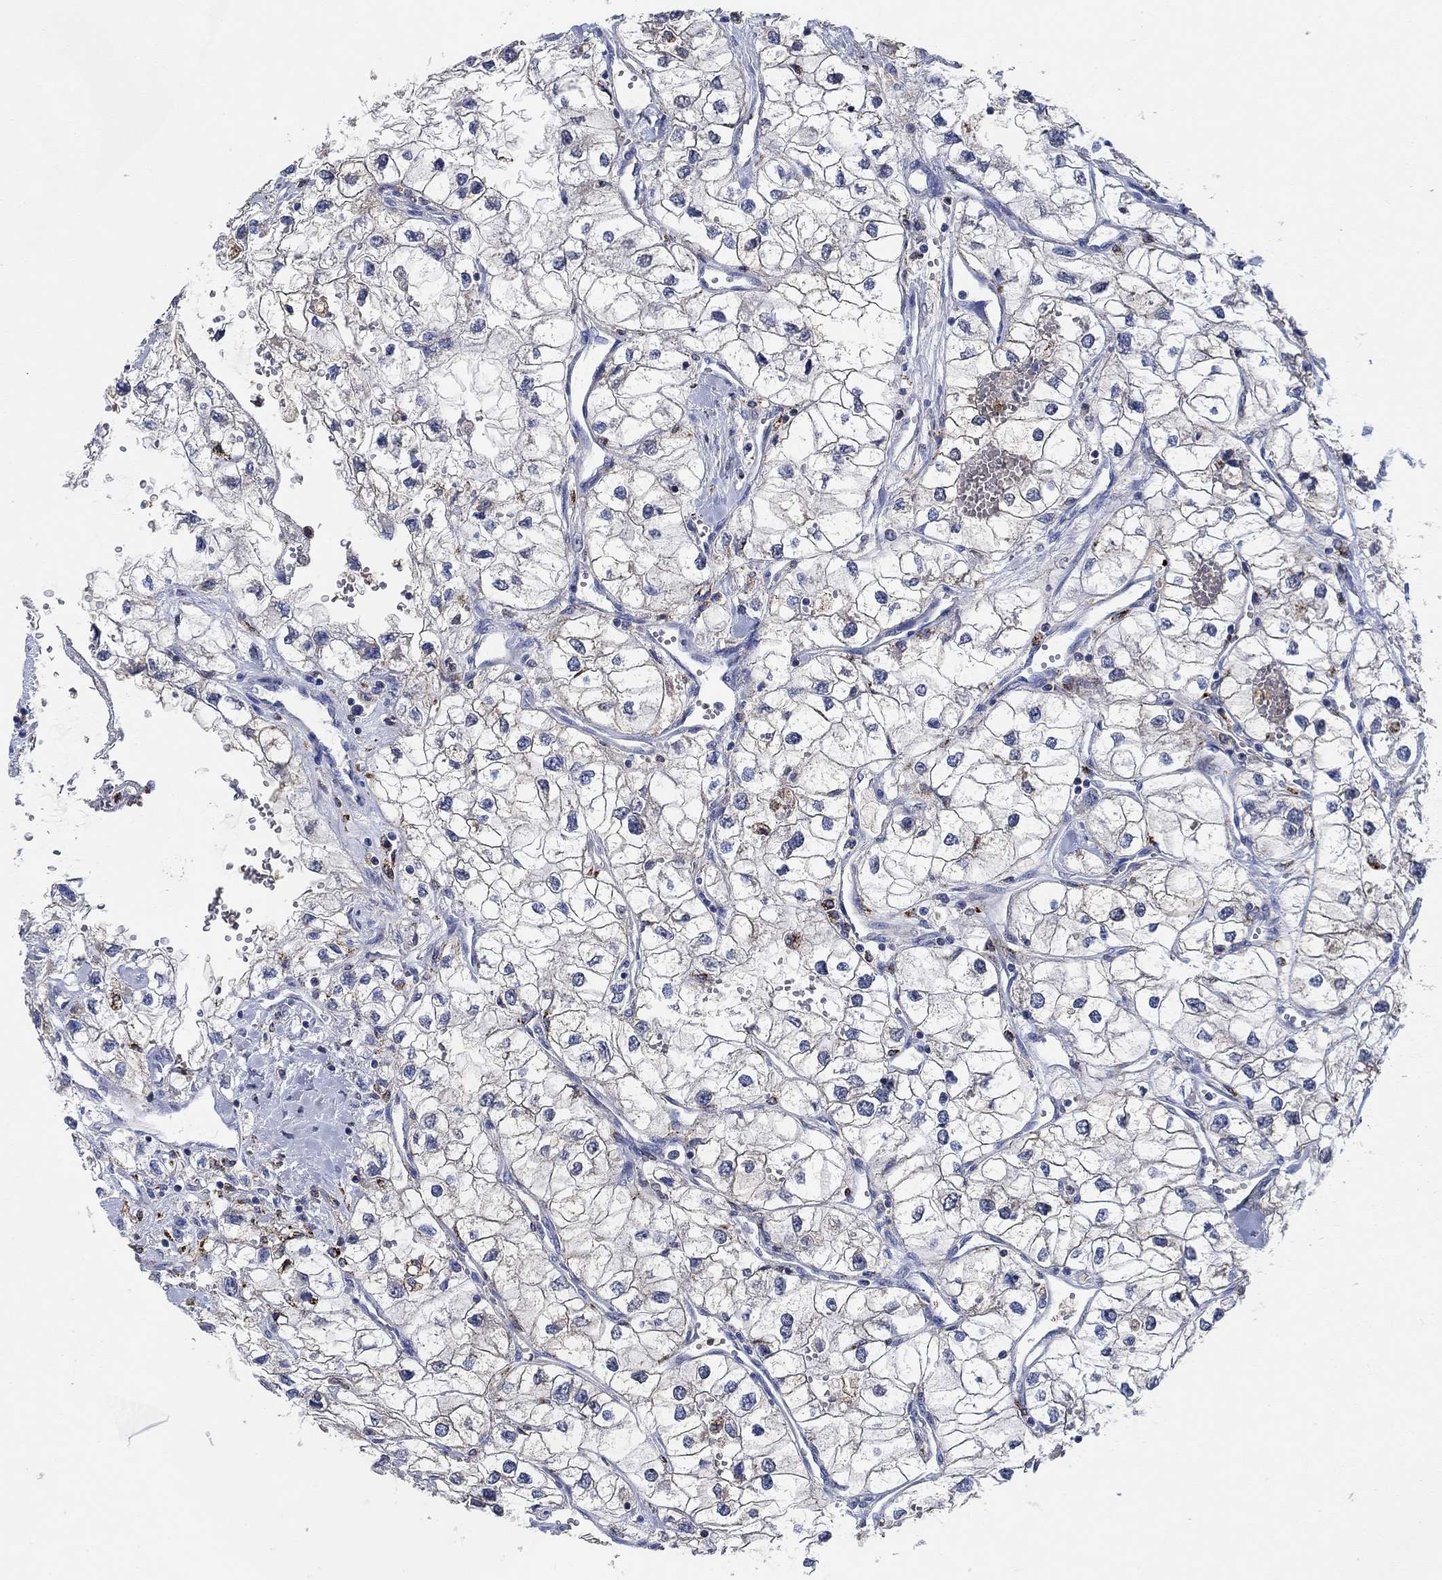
{"staining": {"intensity": "negative", "quantity": "none", "location": "none"}, "tissue": "renal cancer", "cell_type": "Tumor cells", "image_type": "cancer", "snomed": [{"axis": "morphology", "description": "Adenocarcinoma, NOS"}, {"axis": "topography", "description": "Kidney"}], "caption": "Protein analysis of renal cancer (adenocarcinoma) exhibits no significant positivity in tumor cells. (DAB immunohistochemistry, high magnification).", "gene": "MPP1", "patient": {"sex": "male", "age": 59}}